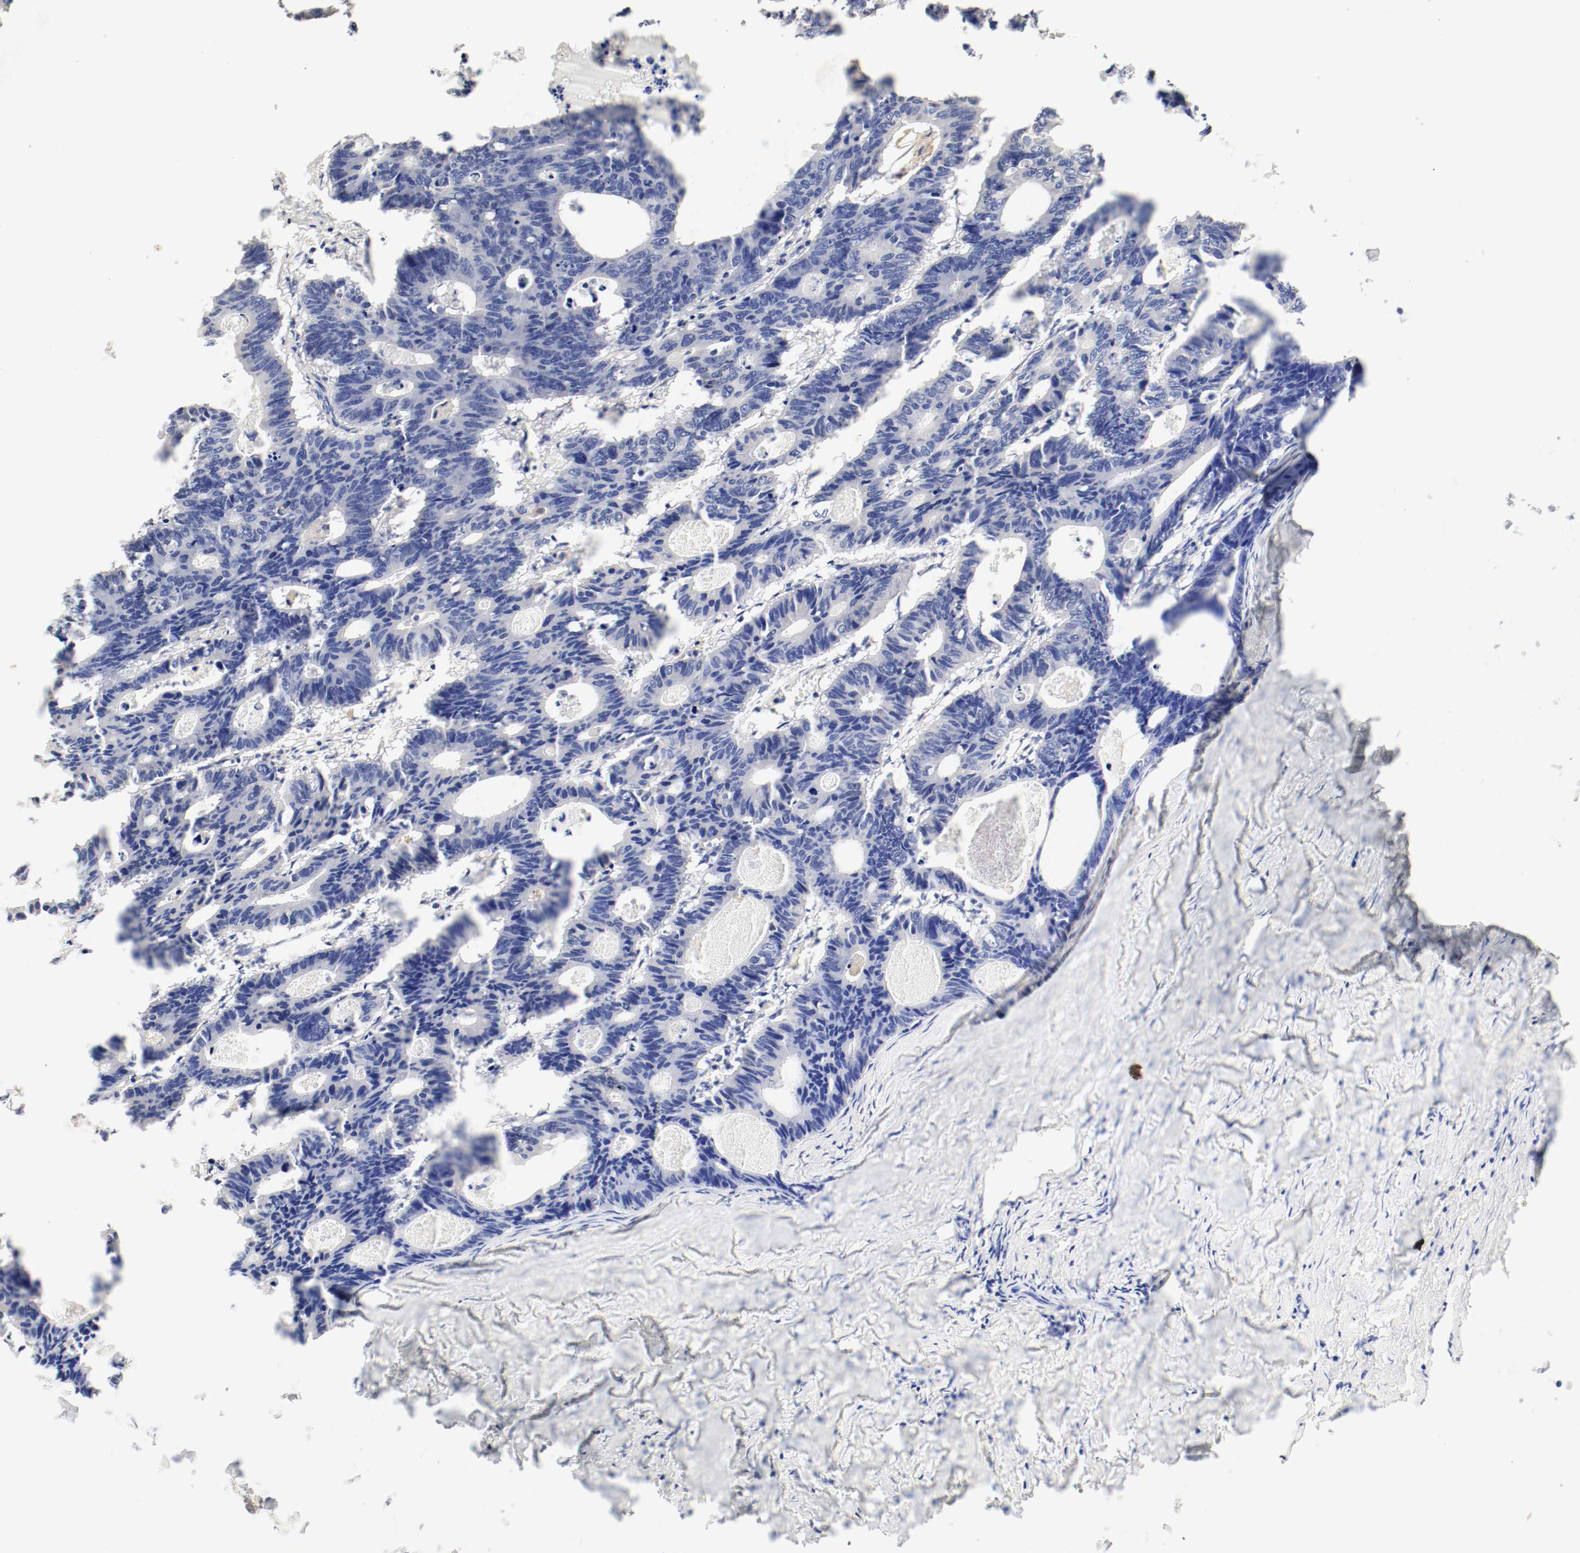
{"staining": {"intensity": "negative", "quantity": "none", "location": "none"}, "tissue": "colorectal cancer", "cell_type": "Tumor cells", "image_type": "cancer", "snomed": [{"axis": "morphology", "description": "Adenocarcinoma, NOS"}, {"axis": "topography", "description": "Colon"}], "caption": "Tumor cells show no significant expression in colorectal adenocarcinoma.", "gene": "GIT1", "patient": {"sex": "female", "age": 55}}